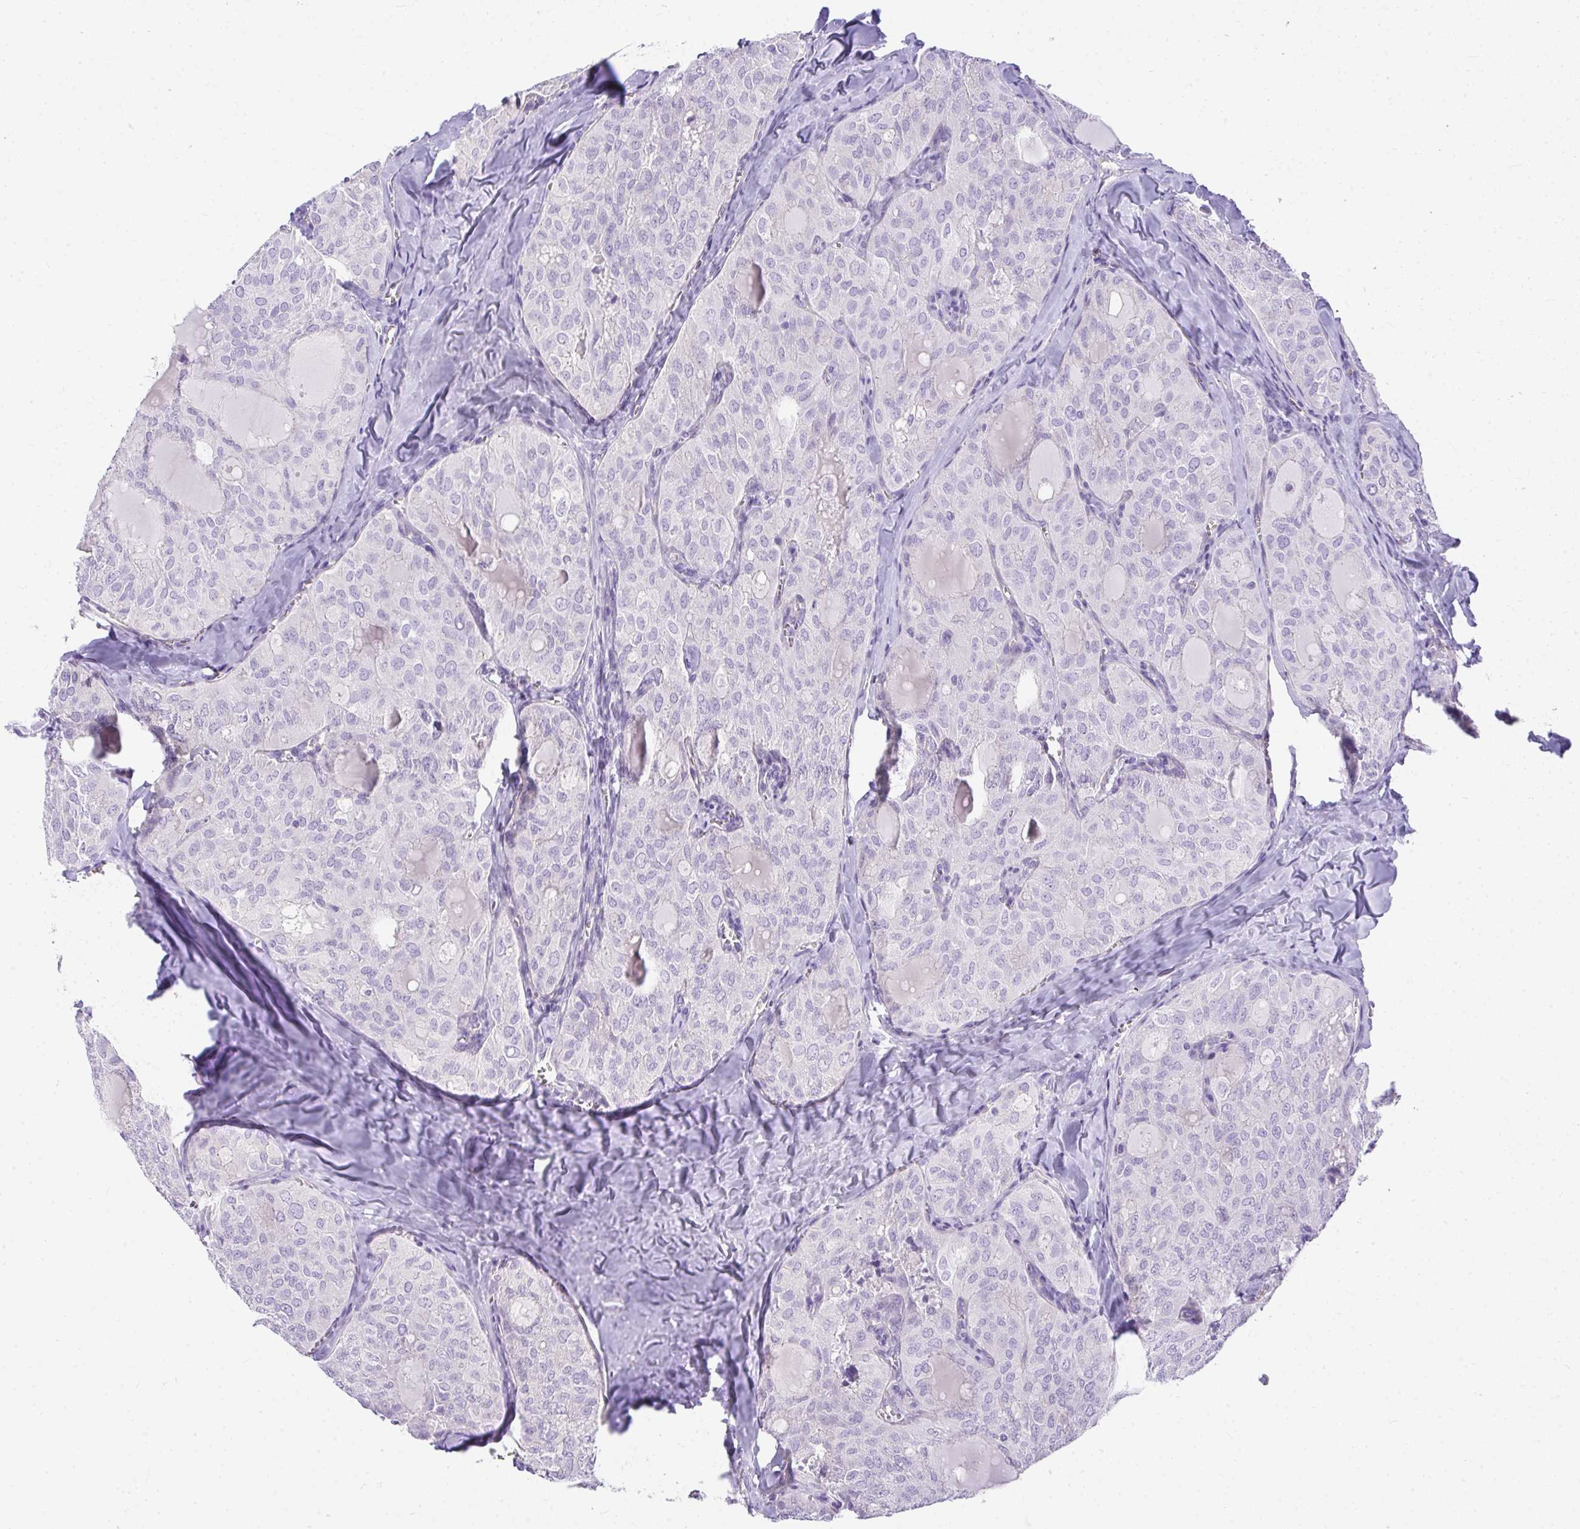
{"staining": {"intensity": "negative", "quantity": "none", "location": "none"}, "tissue": "thyroid cancer", "cell_type": "Tumor cells", "image_type": "cancer", "snomed": [{"axis": "morphology", "description": "Follicular adenoma carcinoma, NOS"}, {"axis": "topography", "description": "Thyroid gland"}], "caption": "The image shows no staining of tumor cells in follicular adenoma carcinoma (thyroid).", "gene": "PLPPR3", "patient": {"sex": "male", "age": 75}}